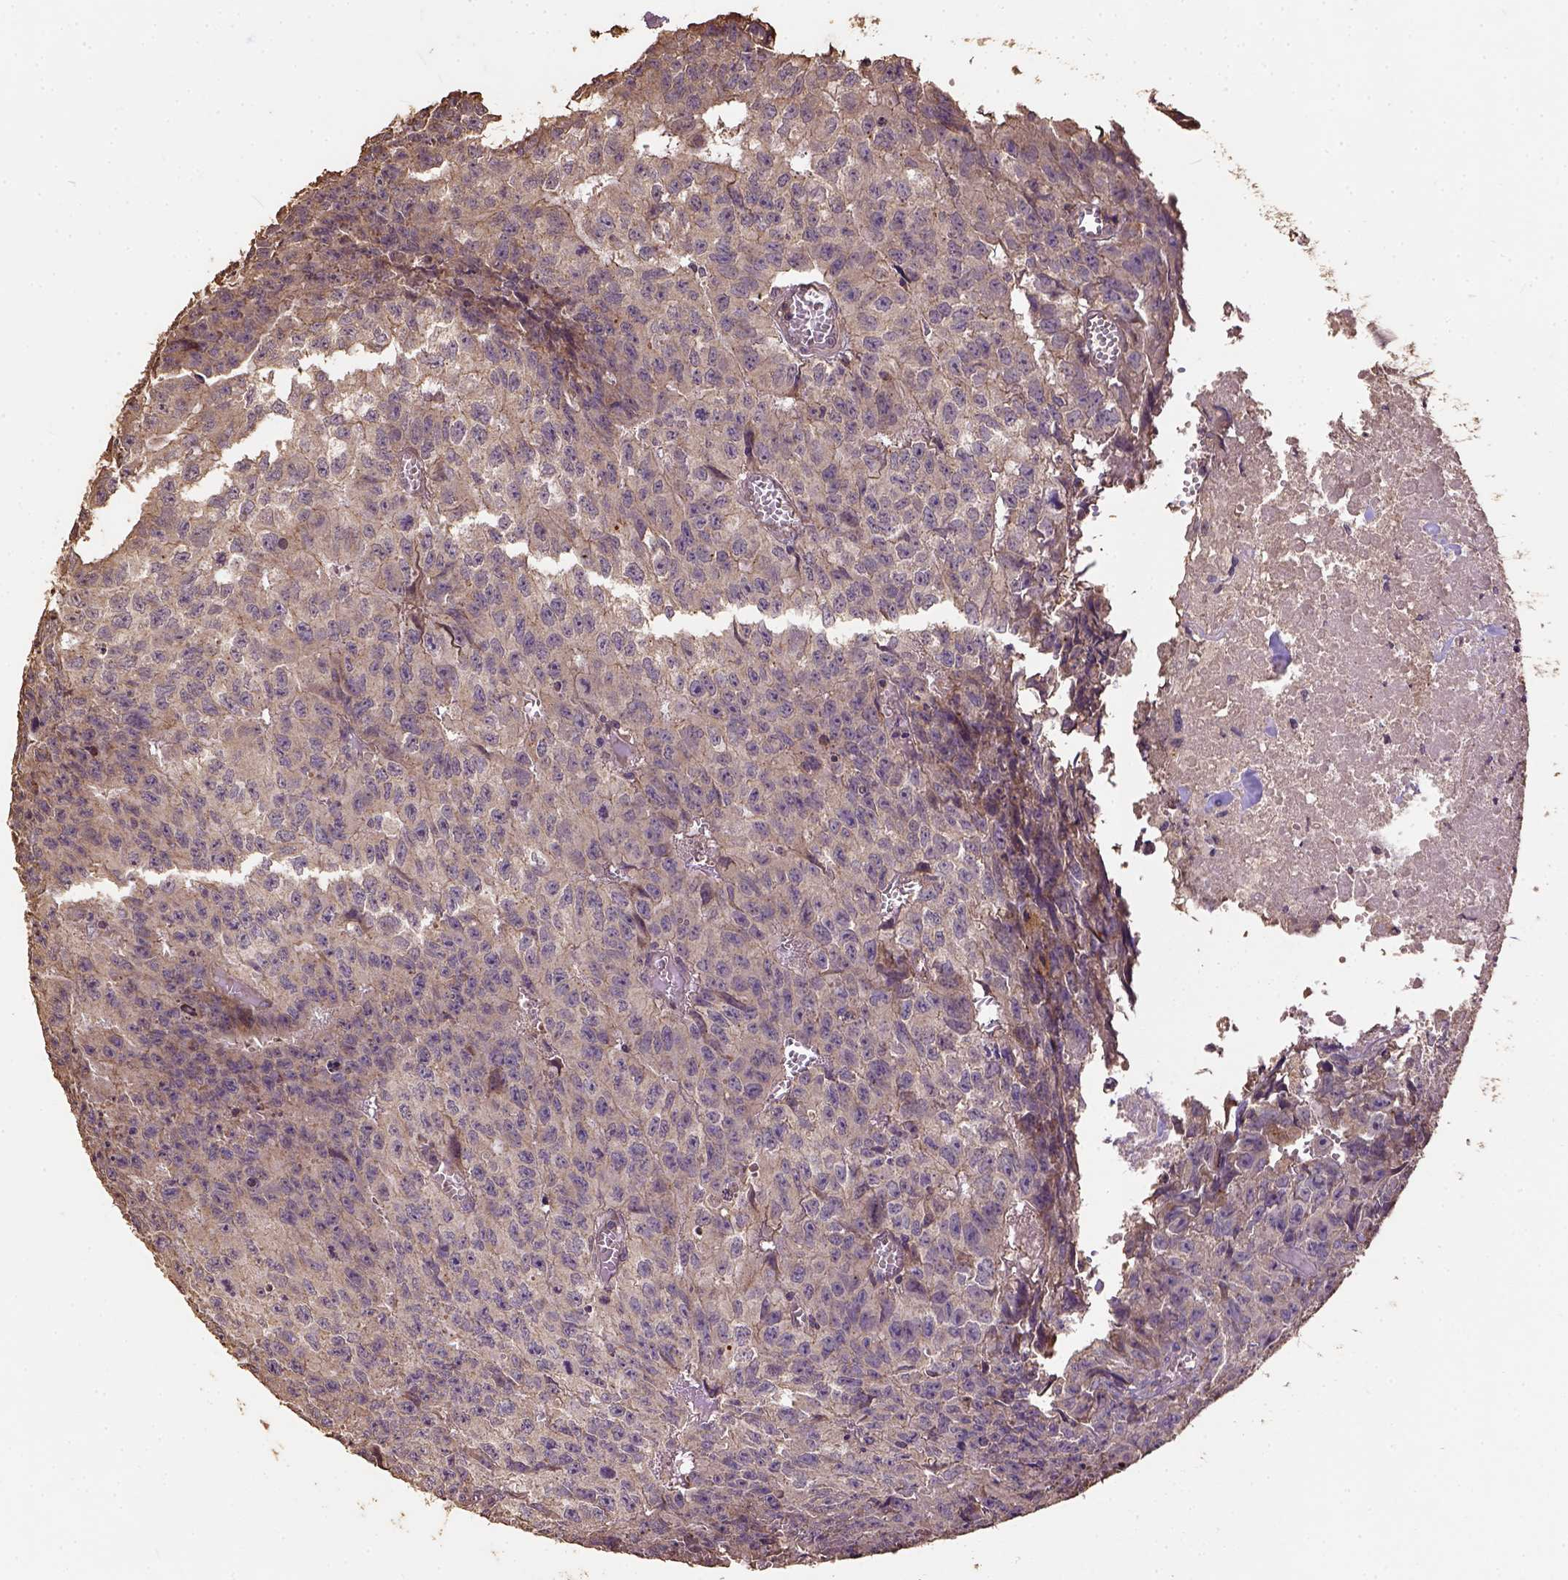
{"staining": {"intensity": "weak", "quantity": ">75%", "location": "cytoplasmic/membranous"}, "tissue": "testis cancer", "cell_type": "Tumor cells", "image_type": "cancer", "snomed": [{"axis": "morphology", "description": "Carcinoma, Embryonal, NOS"}, {"axis": "morphology", "description": "Teratoma, malignant, NOS"}, {"axis": "topography", "description": "Testis"}], "caption": "About >75% of tumor cells in human testis cancer (teratoma (malignant)) display weak cytoplasmic/membranous protein staining as visualized by brown immunohistochemical staining.", "gene": "ATP1B3", "patient": {"sex": "male", "age": 24}}